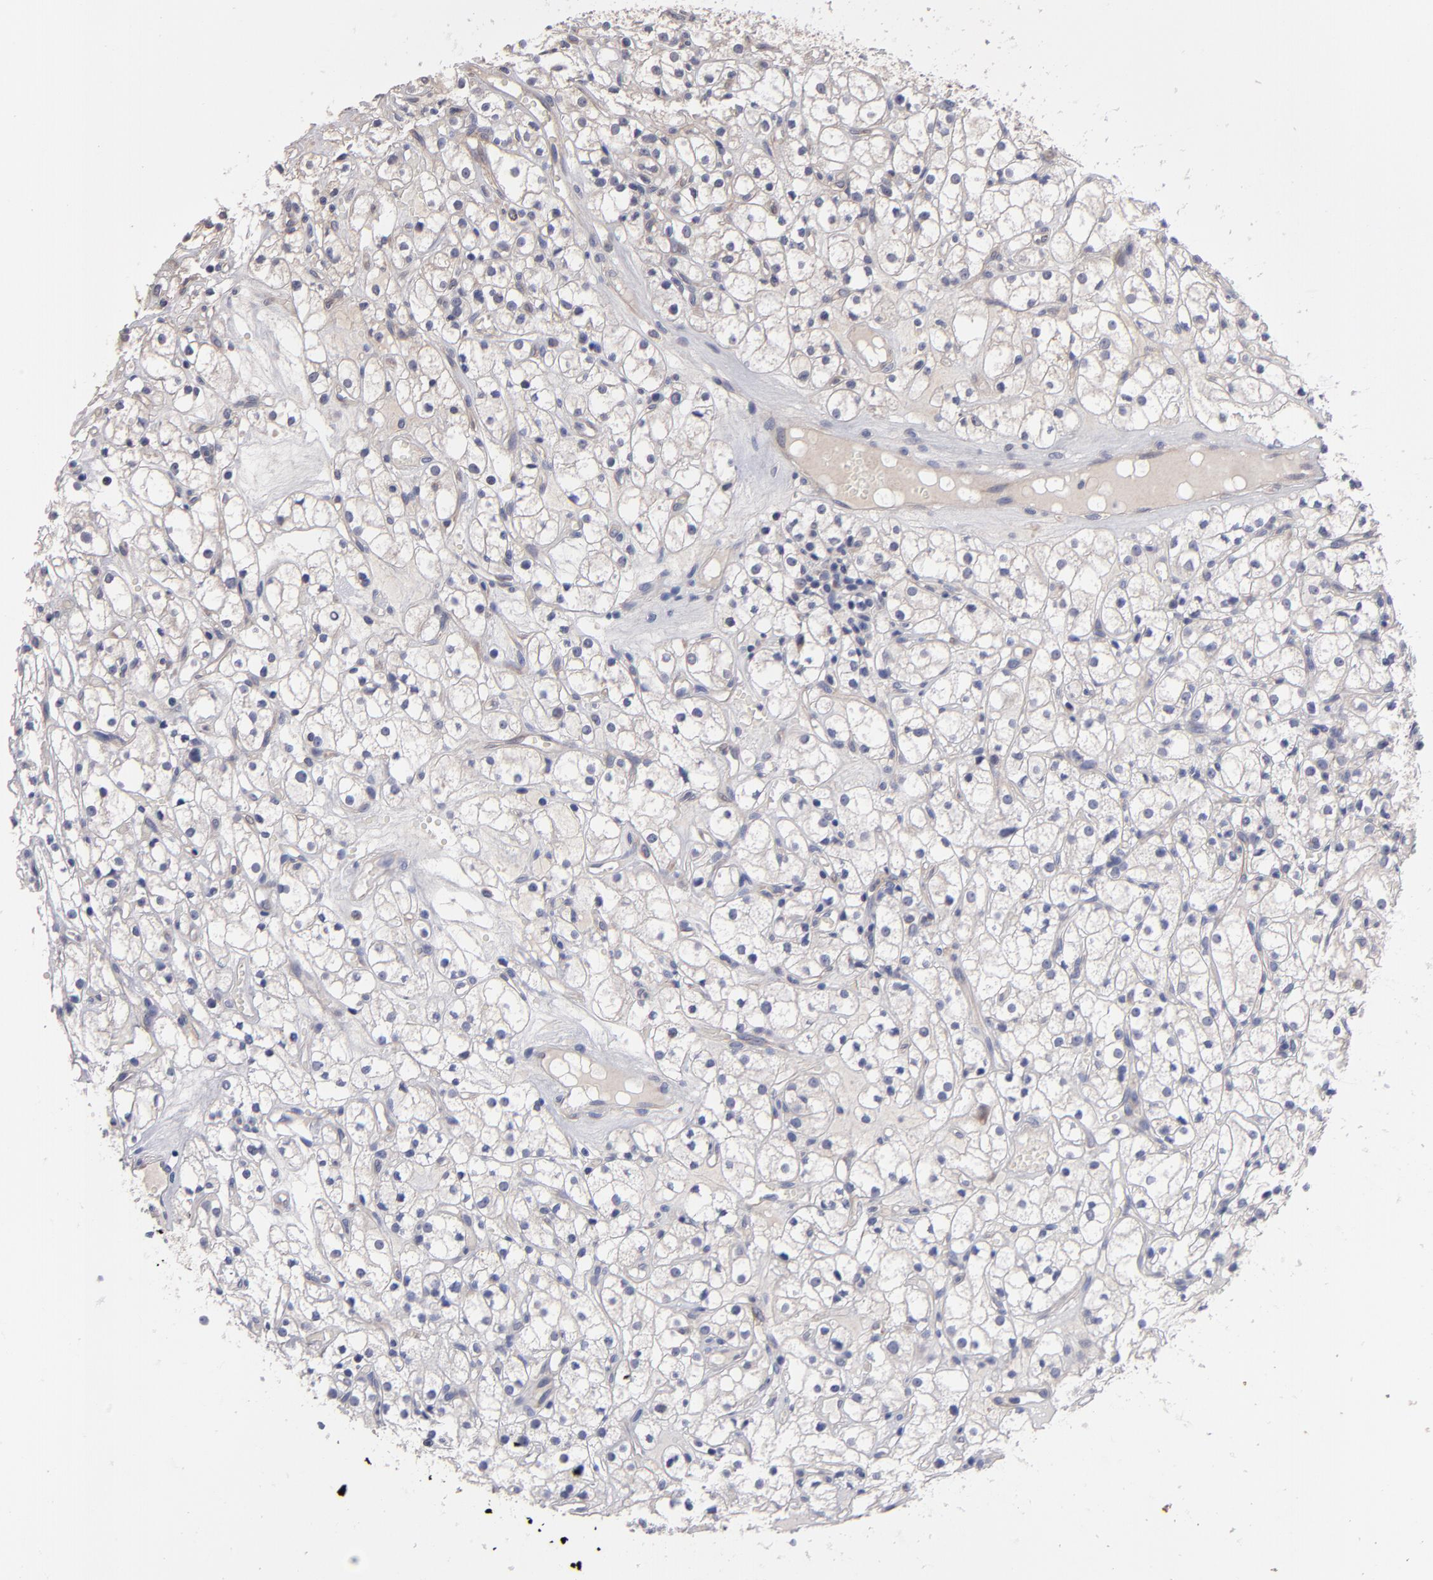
{"staining": {"intensity": "weak", "quantity": "<25%", "location": "cytoplasmic/membranous"}, "tissue": "renal cancer", "cell_type": "Tumor cells", "image_type": "cancer", "snomed": [{"axis": "morphology", "description": "Adenocarcinoma, NOS"}, {"axis": "topography", "description": "Kidney"}], "caption": "A high-resolution image shows immunohistochemistry staining of adenocarcinoma (renal), which reveals no significant staining in tumor cells.", "gene": "HCCS", "patient": {"sex": "male", "age": 61}}